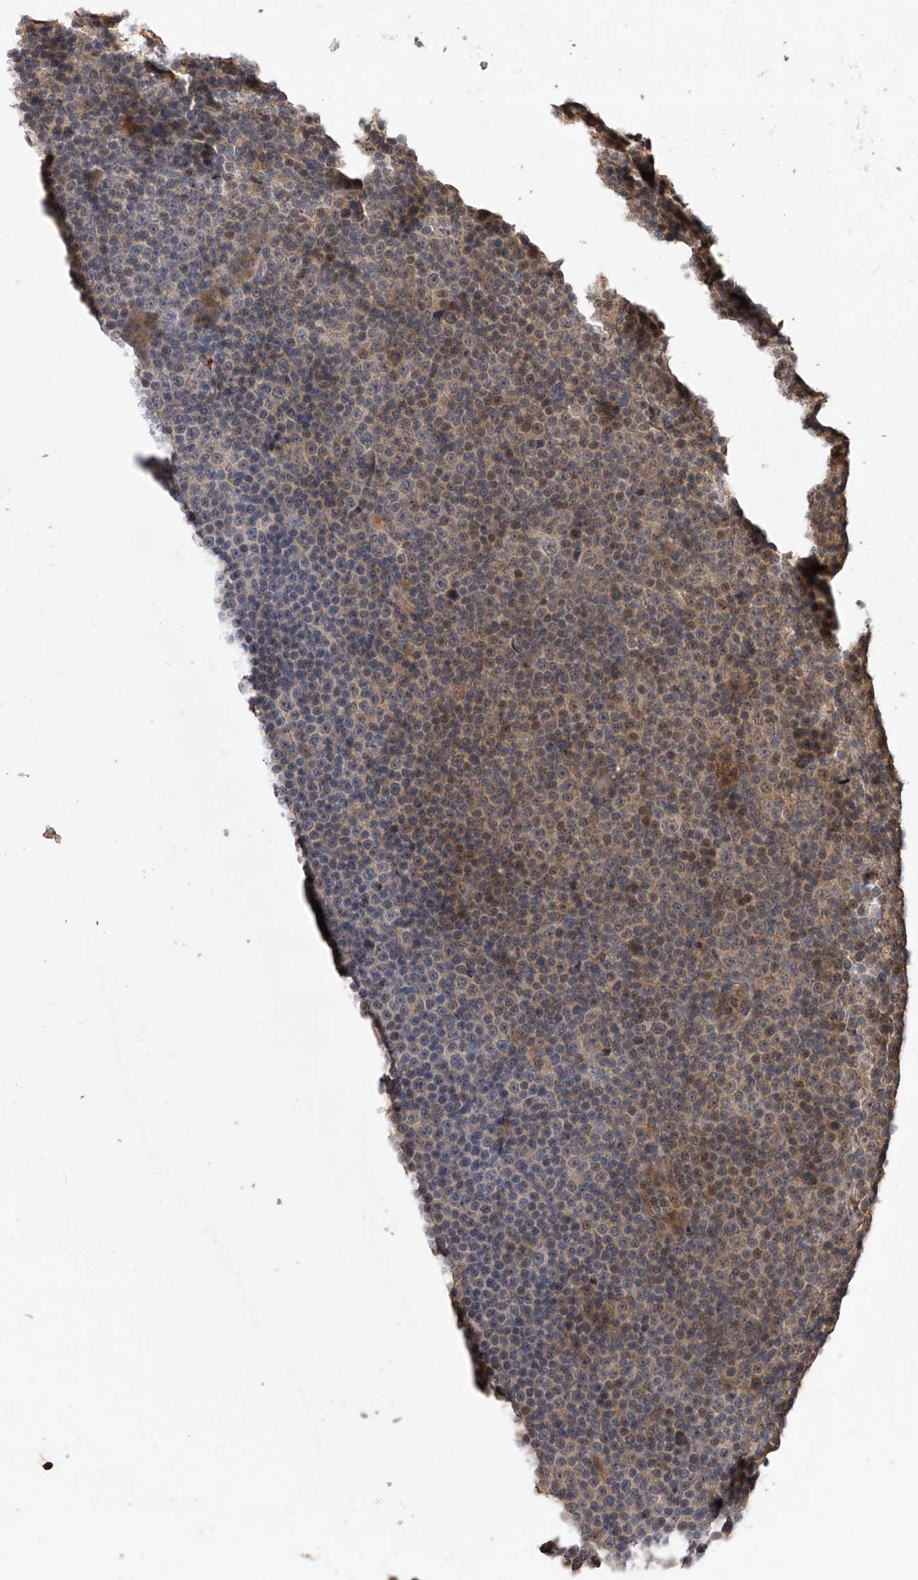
{"staining": {"intensity": "weak", "quantity": "25%-75%", "location": "cytoplasmic/membranous"}, "tissue": "lymphoma", "cell_type": "Tumor cells", "image_type": "cancer", "snomed": [{"axis": "morphology", "description": "Malignant lymphoma, non-Hodgkin's type, Low grade"}, {"axis": "topography", "description": "Lymph node"}], "caption": "Immunohistochemical staining of low-grade malignant lymphoma, non-Hodgkin's type exhibits weak cytoplasmic/membranous protein expression in approximately 25%-75% of tumor cells.", "gene": "CFAP410", "patient": {"sex": "female", "age": 67}}